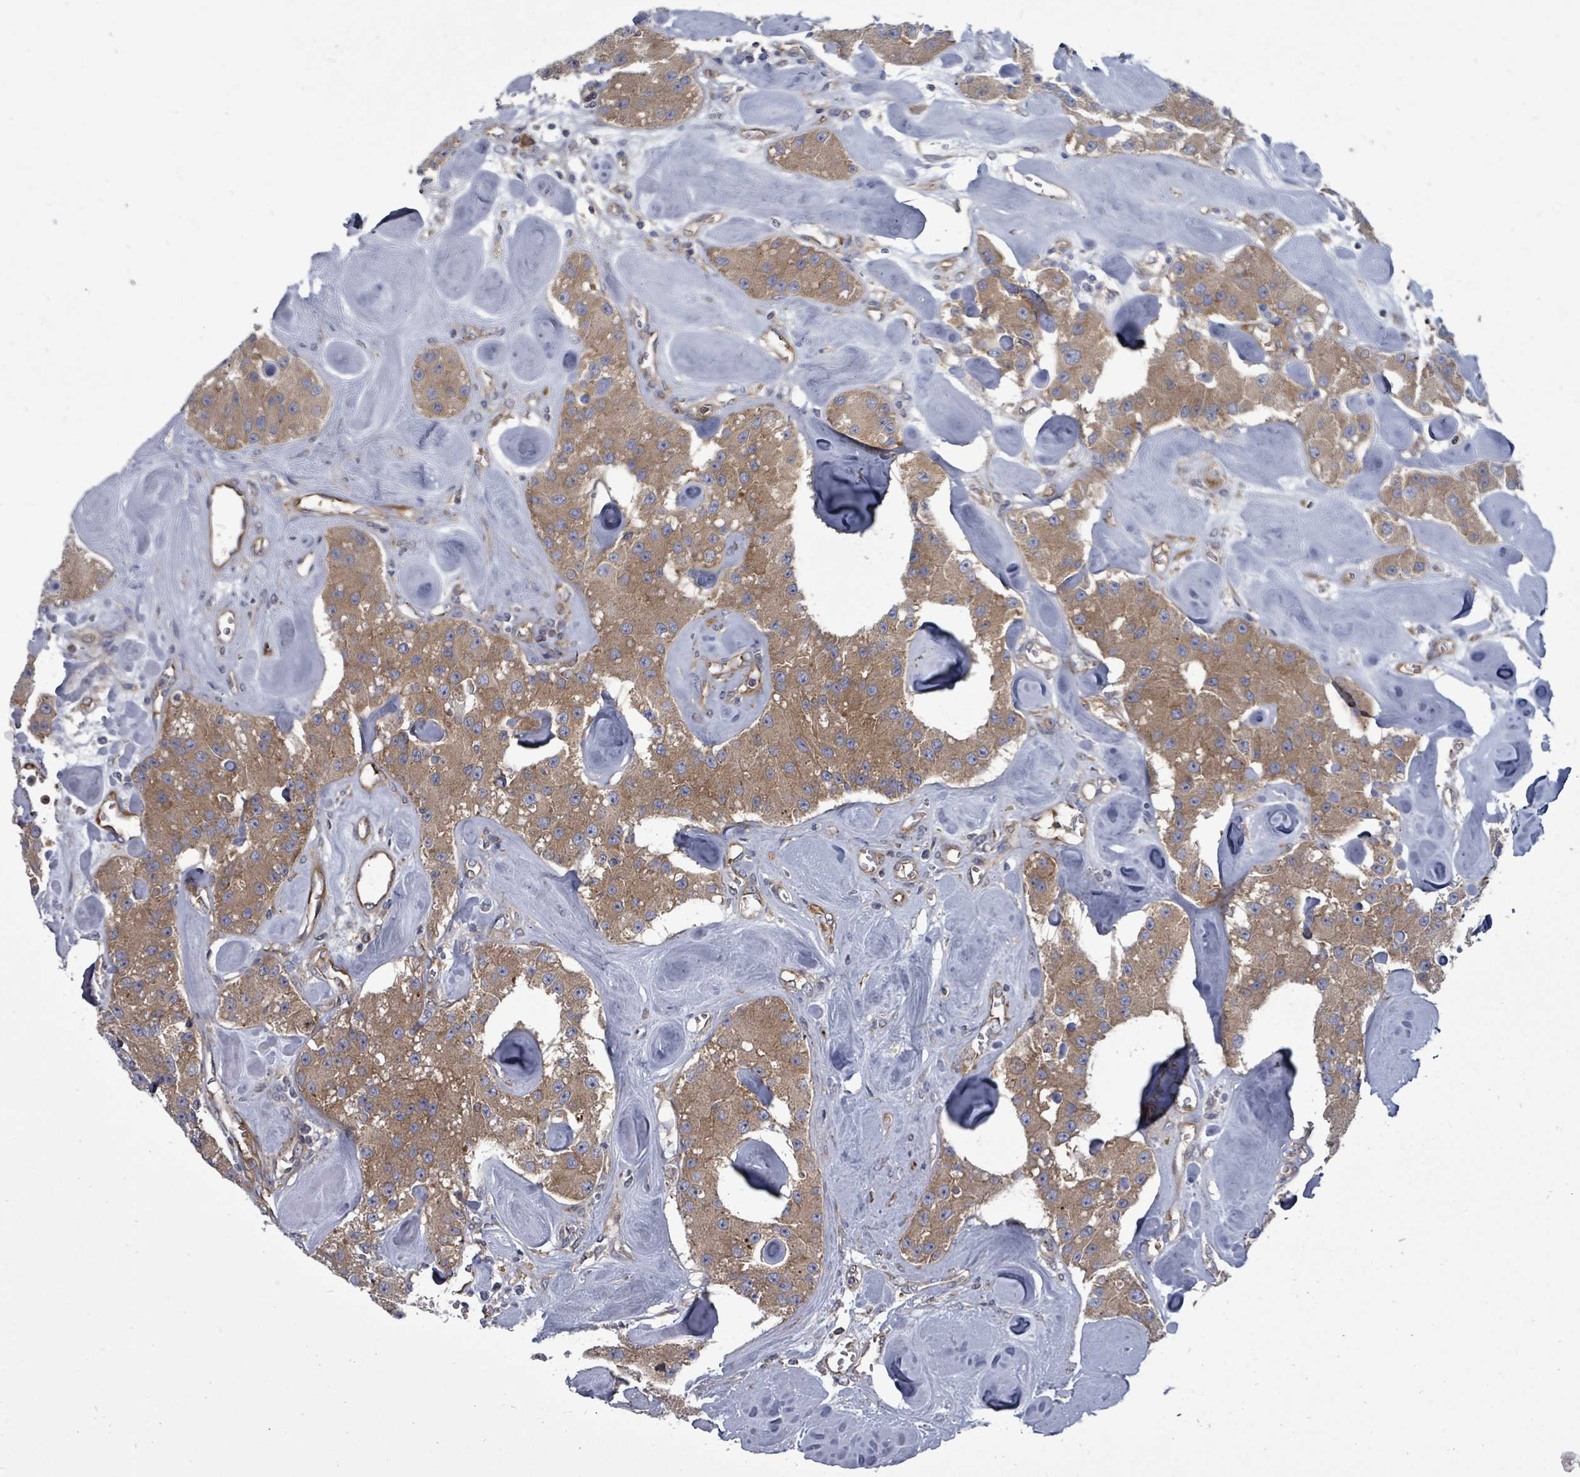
{"staining": {"intensity": "moderate", "quantity": ">75%", "location": "cytoplasmic/membranous"}, "tissue": "carcinoid", "cell_type": "Tumor cells", "image_type": "cancer", "snomed": [{"axis": "morphology", "description": "Carcinoid, malignant, NOS"}, {"axis": "topography", "description": "Pancreas"}], "caption": "Tumor cells reveal moderate cytoplasmic/membranous positivity in about >75% of cells in malignant carcinoid. The staining was performed using DAB (3,3'-diaminobenzidine) to visualize the protein expression in brown, while the nuclei were stained in blue with hematoxylin (Magnification: 20x).", "gene": "EIF3C", "patient": {"sex": "male", "age": 41}}